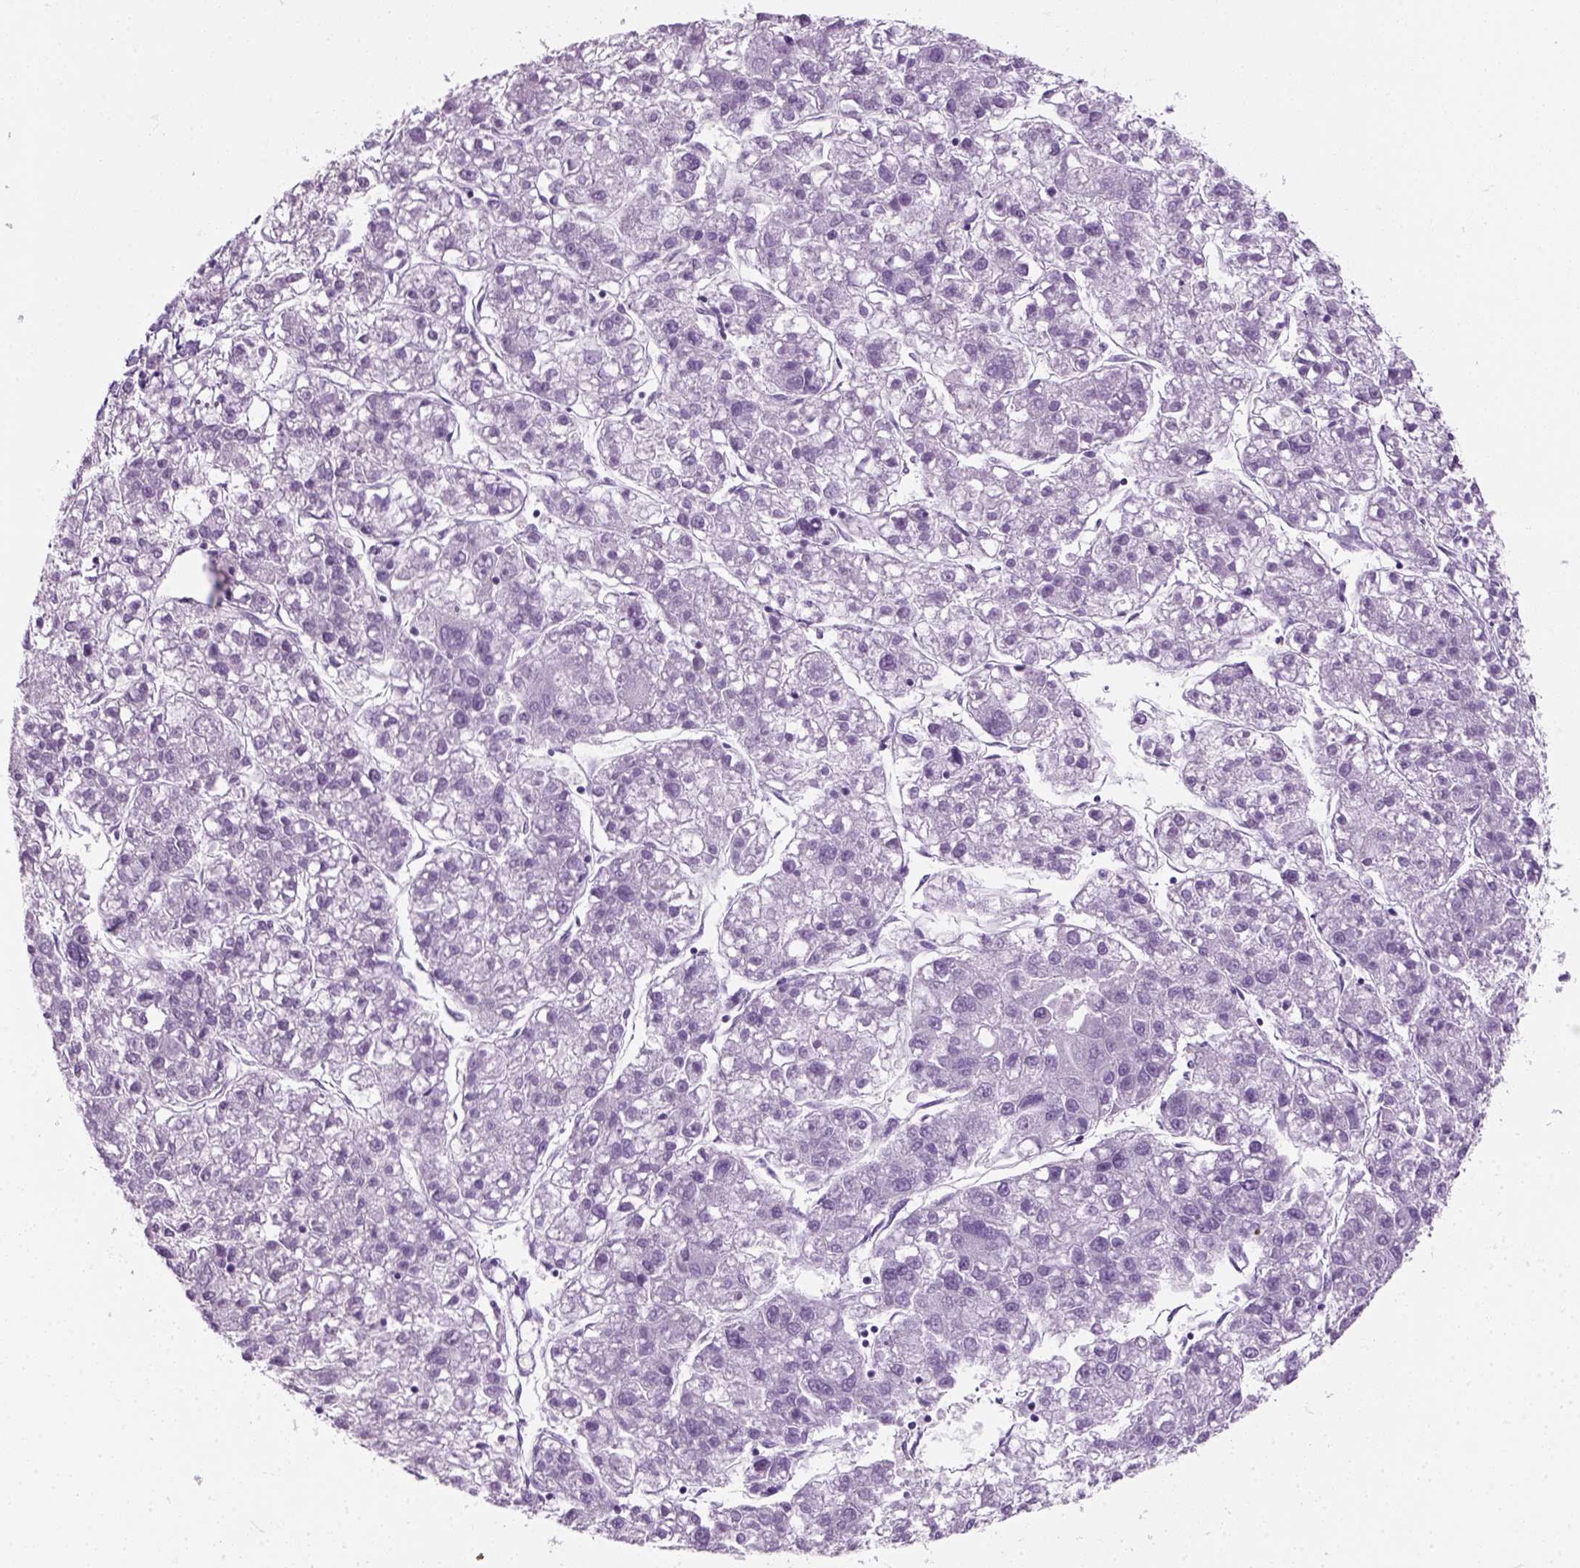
{"staining": {"intensity": "negative", "quantity": "none", "location": "none"}, "tissue": "liver cancer", "cell_type": "Tumor cells", "image_type": "cancer", "snomed": [{"axis": "morphology", "description": "Carcinoma, Hepatocellular, NOS"}, {"axis": "topography", "description": "Liver"}], "caption": "This is an immunohistochemistry (IHC) micrograph of liver hepatocellular carcinoma. There is no expression in tumor cells.", "gene": "ZNF865", "patient": {"sex": "male", "age": 56}}